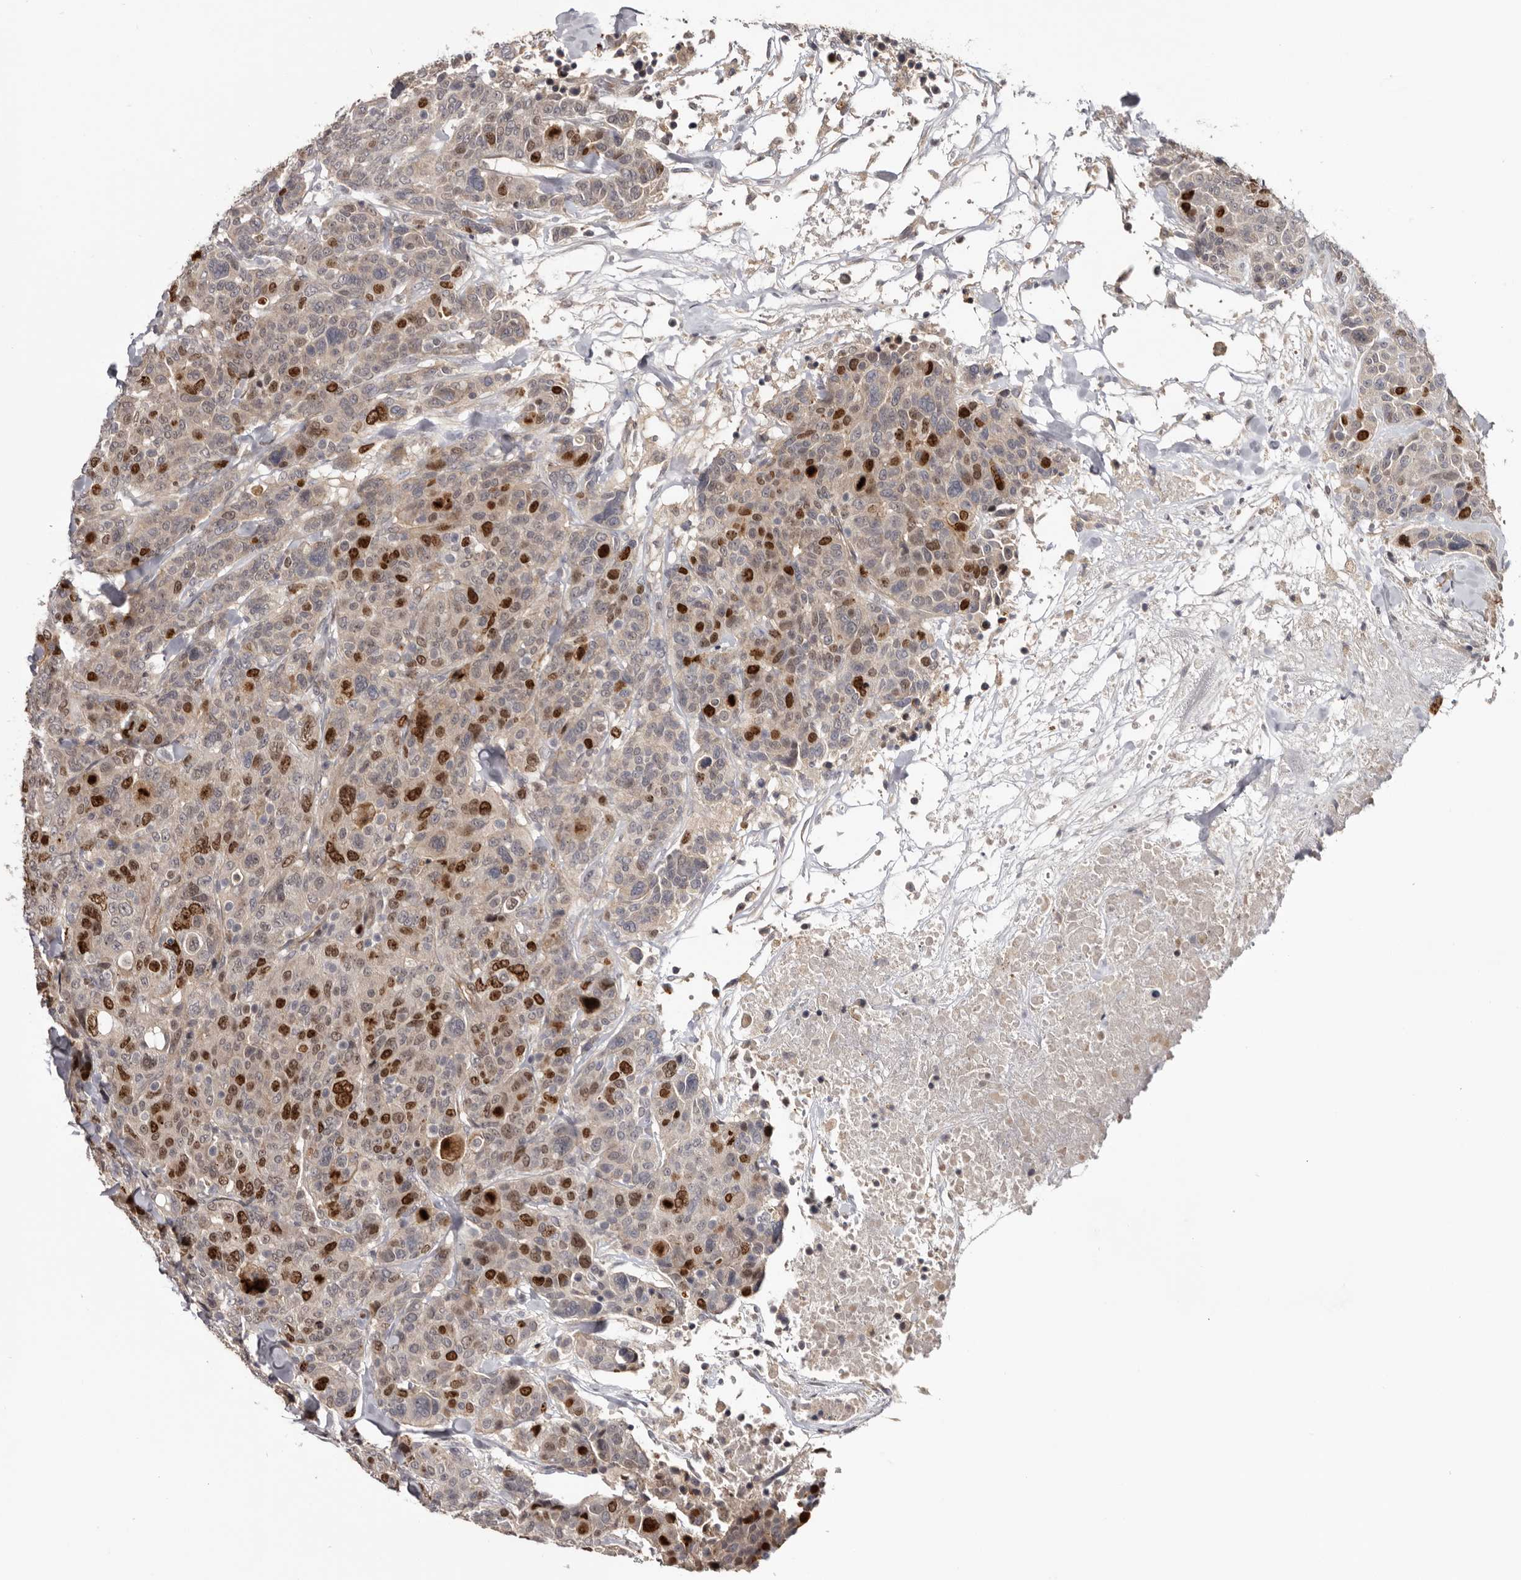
{"staining": {"intensity": "moderate", "quantity": "25%-75%", "location": "nuclear"}, "tissue": "breast cancer", "cell_type": "Tumor cells", "image_type": "cancer", "snomed": [{"axis": "morphology", "description": "Duct carcinoma"}, {"axis": "topography", "description": "Breast"}], "caption": "Immunohistochemical staining of human breast cancer reveals medium levels of moderate nuclear expression in about 25%-75% of tumor cells.", "gene": "CDCA8", "patient": {"sex": "female", "age": 37}}